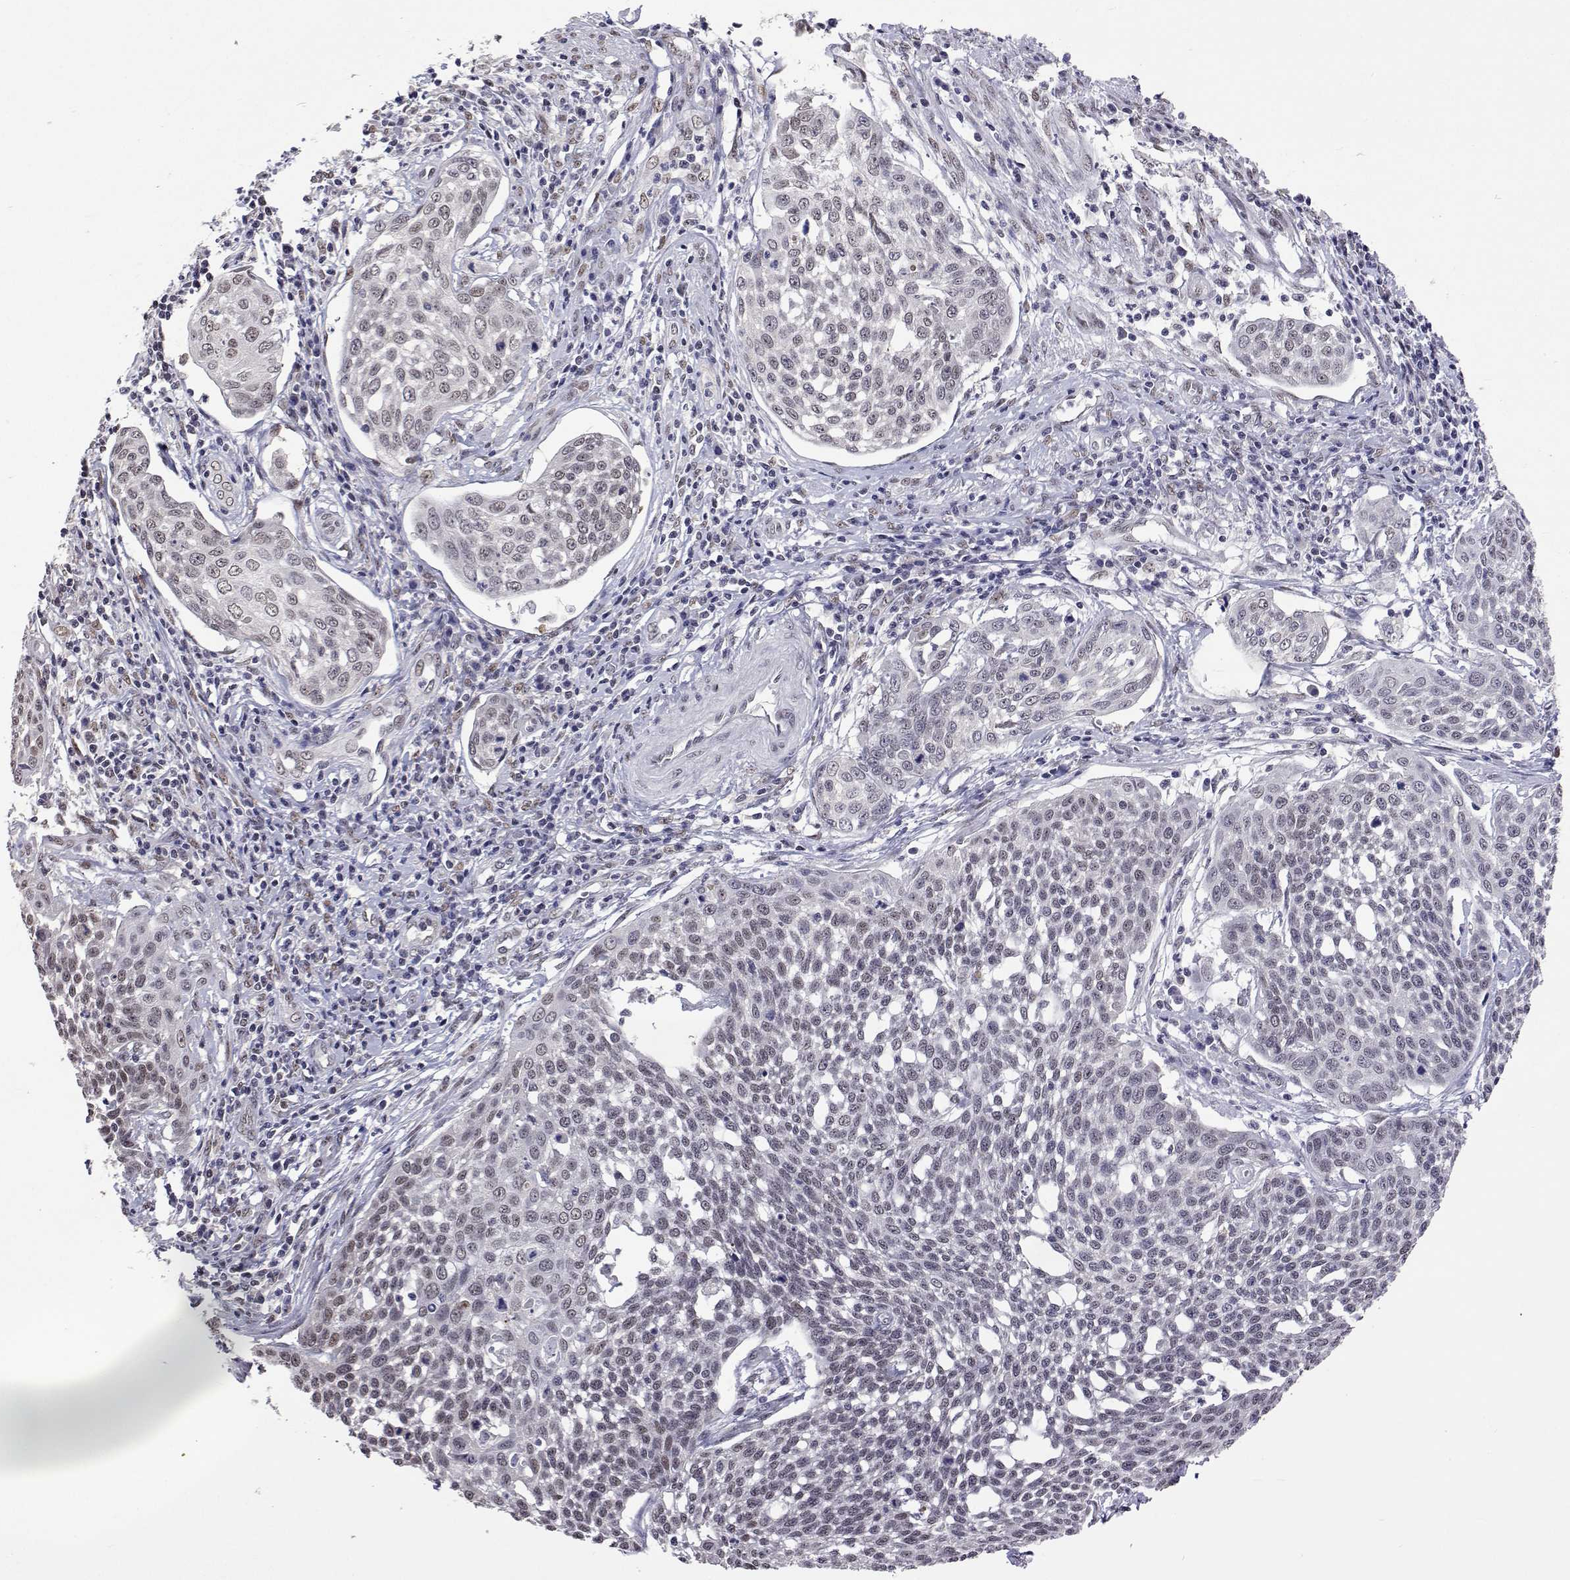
{"staining": {"intensity": "weak", "quantity": "<25%", "location": "nuclear"}, "tissue": "cervical cancer", "cell_type": "Tumor cells", "image_type": "cancer", "snomed": [{"axis": "morphology", "description": "Squamous cell carcinoma, NOS"}, {"axis": "topography", "description": "Cervix"}], "caption": "The histopathology image reveals no significant positivity in tumor cells of cervical cancer (squamous cell carcinoma).", "gene": "HNRNPA0", "patient": {"sex": "female", "age": 34}}